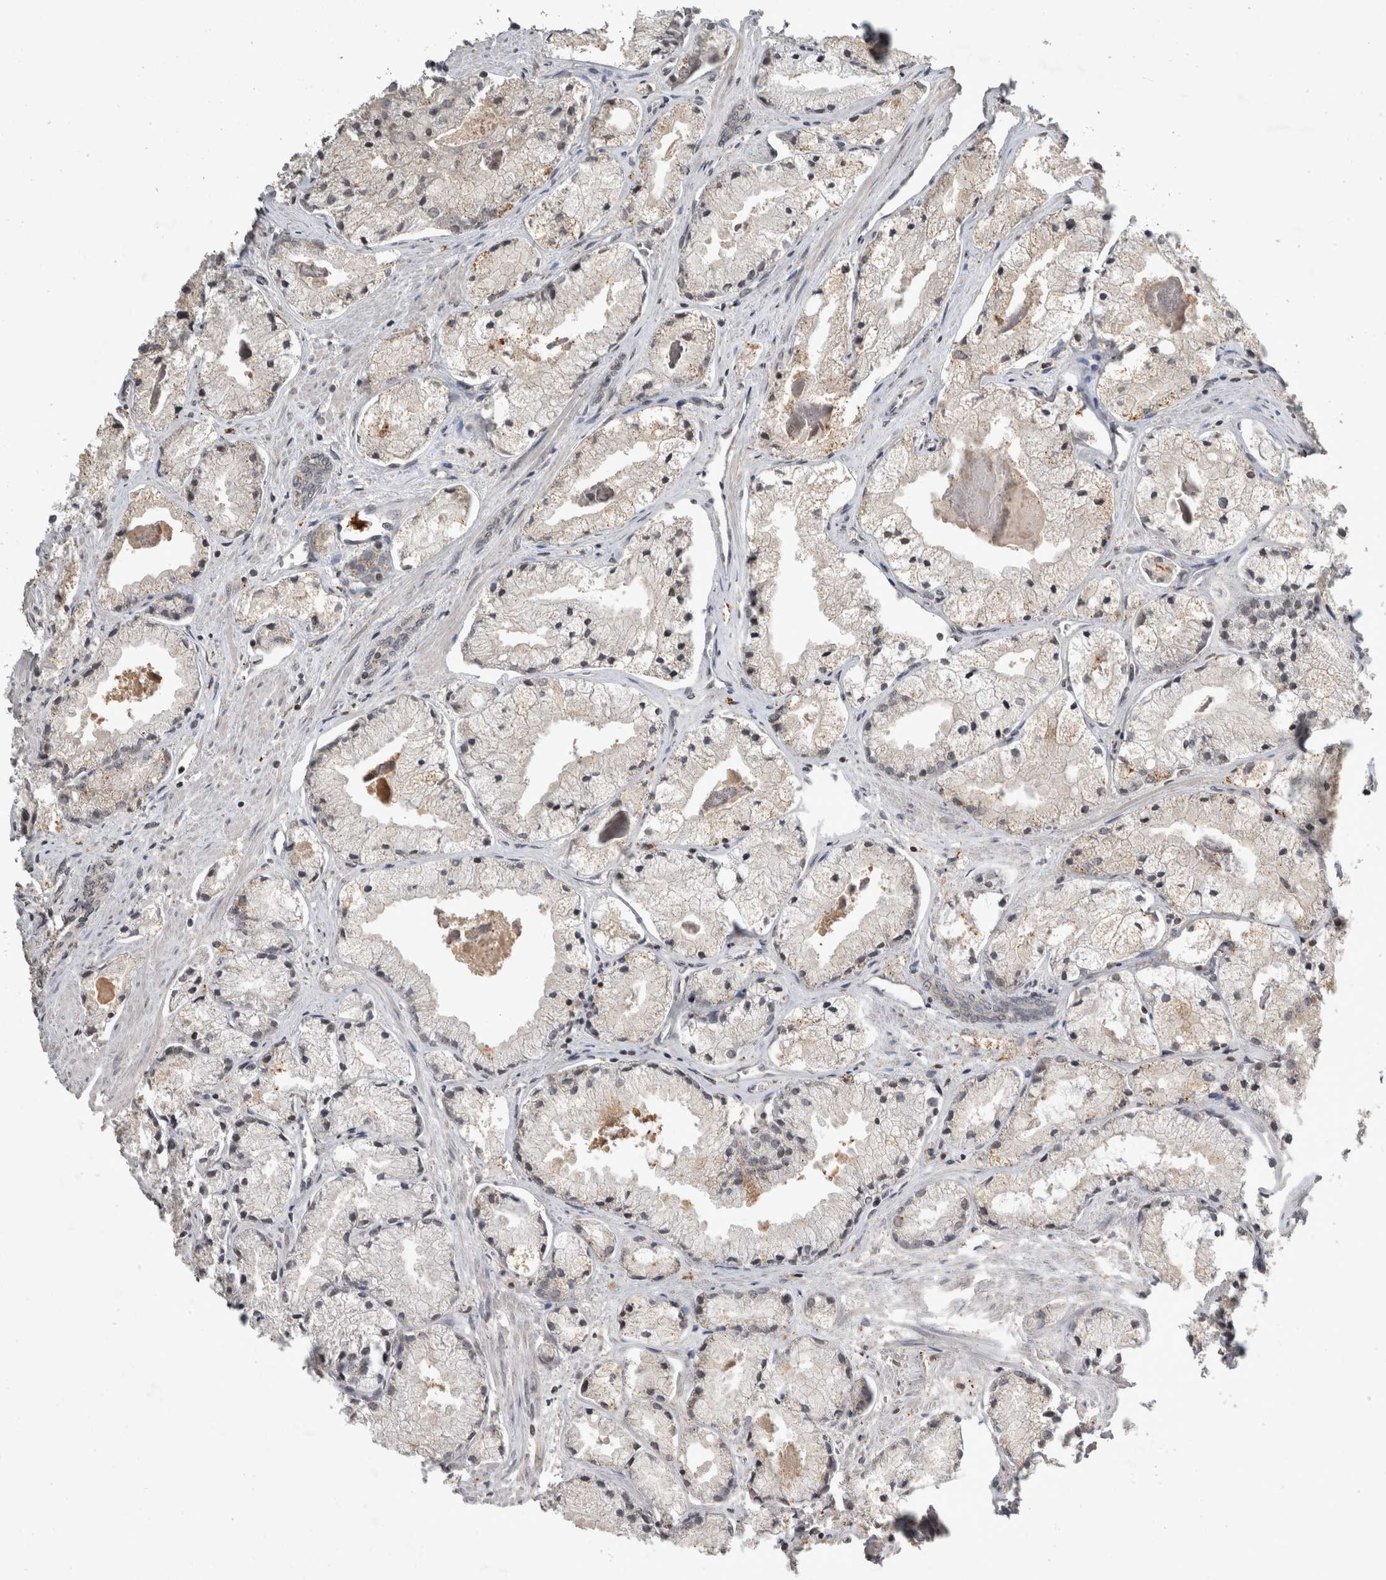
{"staining": {"intensity": "negative", "quantity": "none", "location": "none"}, "tissue": "prostate cancer", "cell_type": "Tumor cells", "image_type": "cancer", "snomed": [{"axis": "morphology", "description": "Adenocarcinoma, High grade"}, {"axis": "topography", "description": "Prostate"}], "caption": "Prostate cancer was stained to show a protein in brown. There is no significant positivity in tumor cells. (DAB (3,3'-diaminobenzidine) immunohistochemistry (IHC) with hematoxylin counter stain).", "gene": "HRK", "patient": {"sex": "male", "age": 50}}